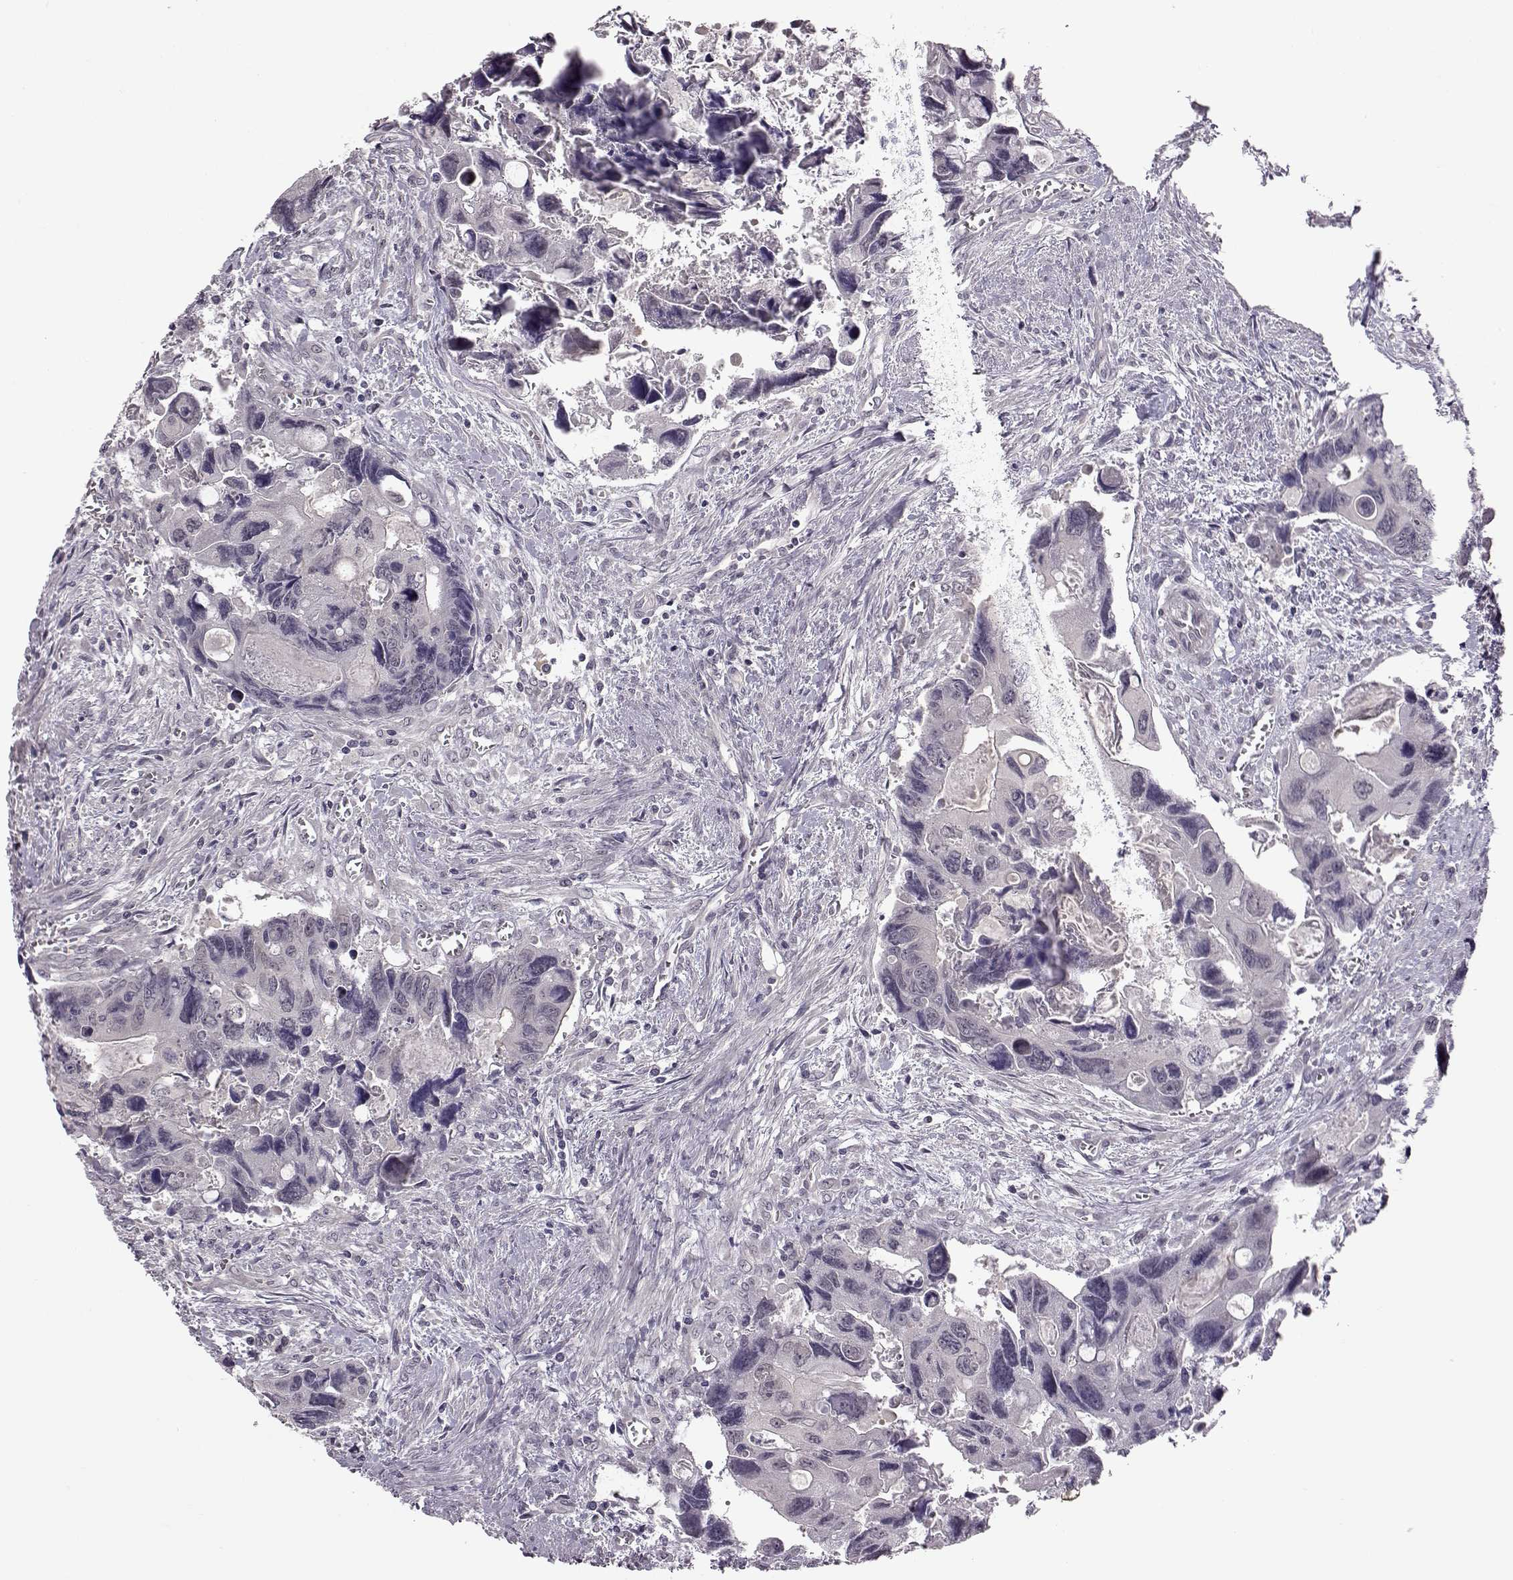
{"staining": {"intensity": "negative", "quantity": "none", "location": "none"}, "tissue": "colorectal cancer", "cell_type": "Tumor cells", "image_type": "cancer", "snomed": [{"axis": "morphology", "description": "Adenocarcinoma, NOS"}, {"axis": "topography", "description": "Rectum"}], "caption": "IHC histopathology image of adenocarcinoma (colorectal) stained for a protein (brown), which exhibits no staining in tumor cells.", "gene": "C10orf62", "patient": {"sex": "male", "age": 62}}